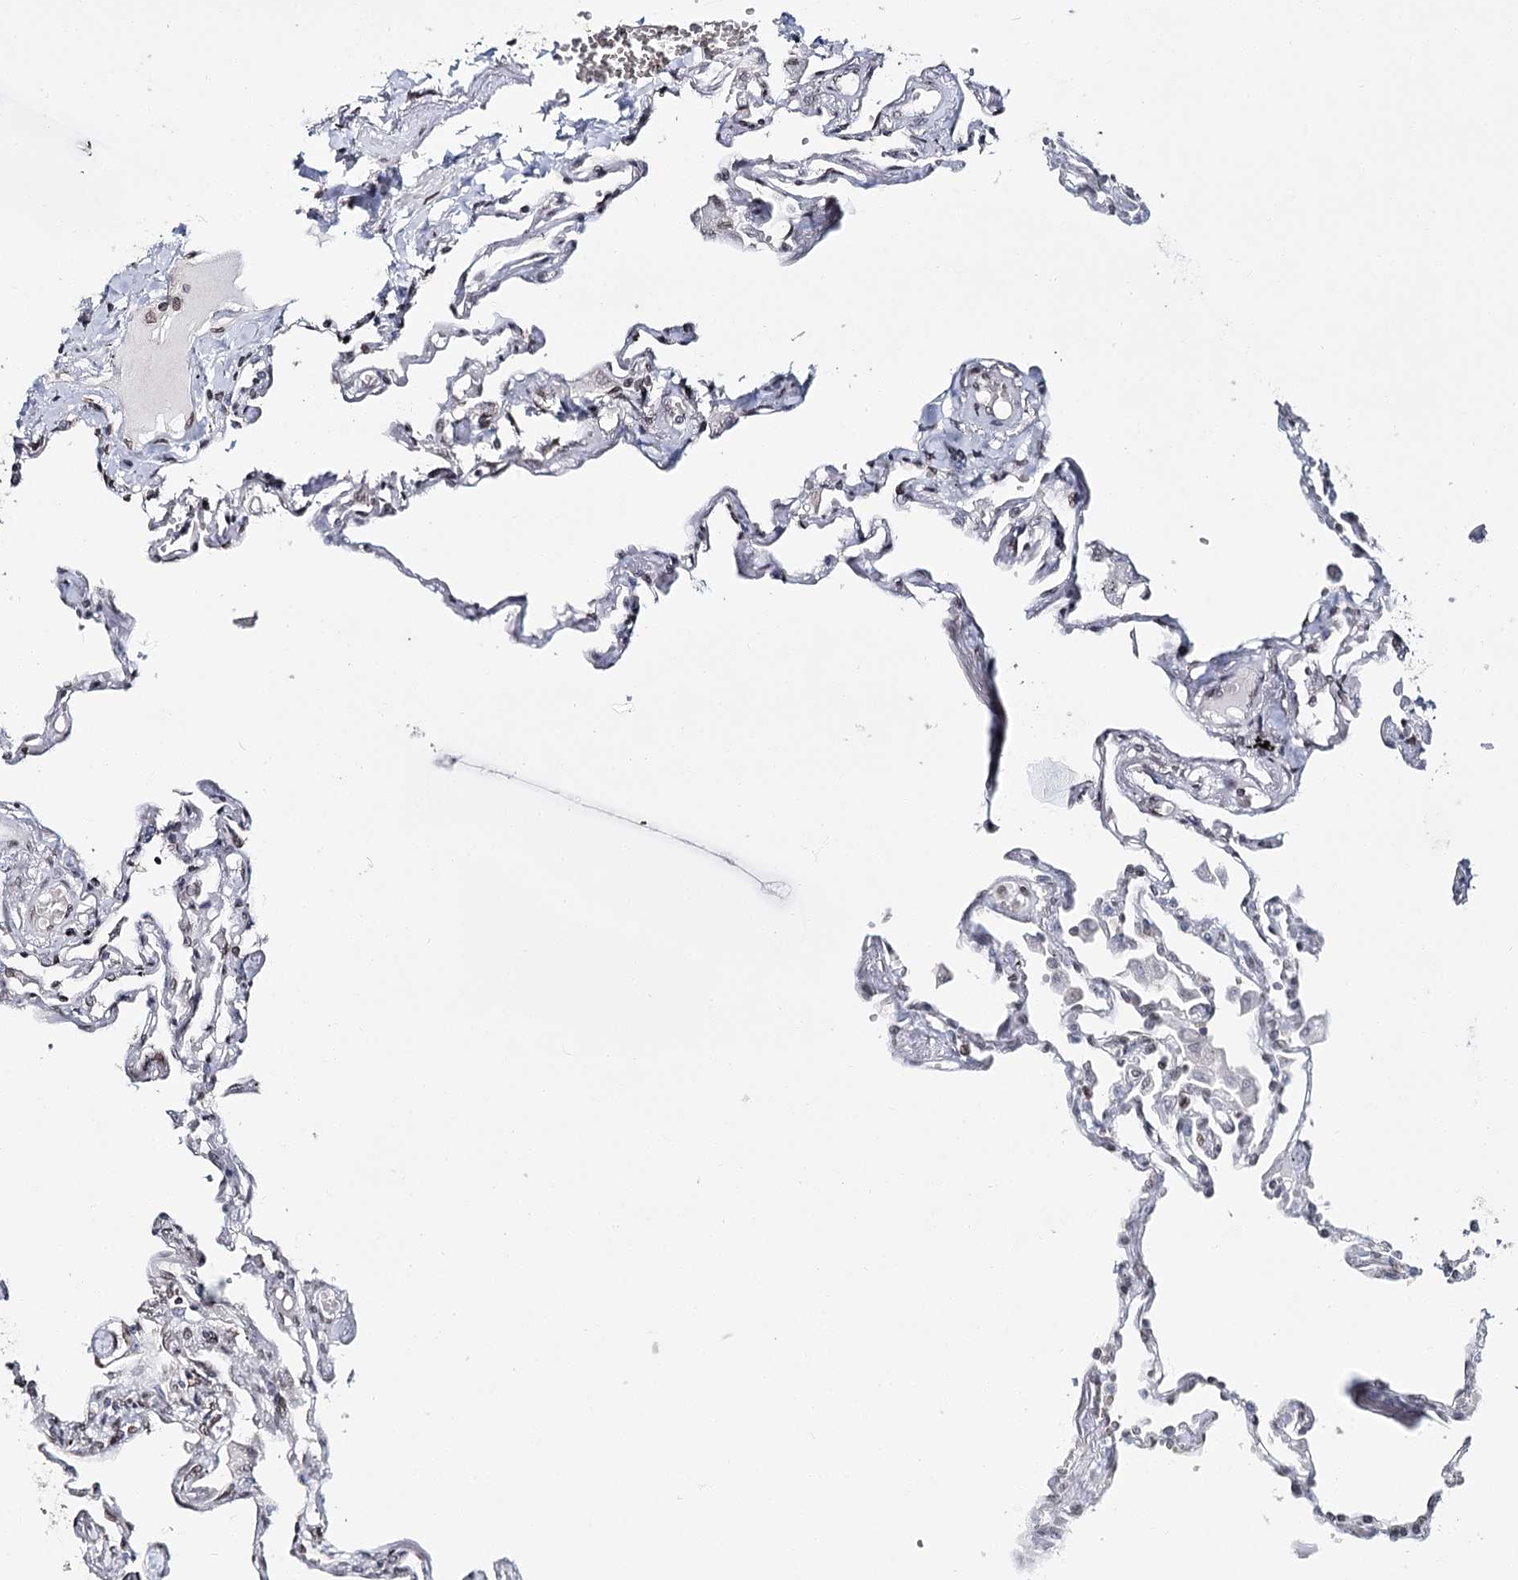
{"staining": {"intensity": "moderate", "quantity": "<25%", "location": "nuclear"}, "tissue": "lung", "cell_type": "Alveolar cells", "image_type": "normal", "snomed": [{"axis": "morphology", "description": "Normal tissue, NOS"}, {"axis": "topography", "description": "Lung"}], "caption": "Immunohistochemical staining of benign human lung reveals <25% levels of moderate nuclear protein expression in about <25% of alveolar cells.", "gene": "KIAA0930", "patient": {"sex": "female", "age": 67}}